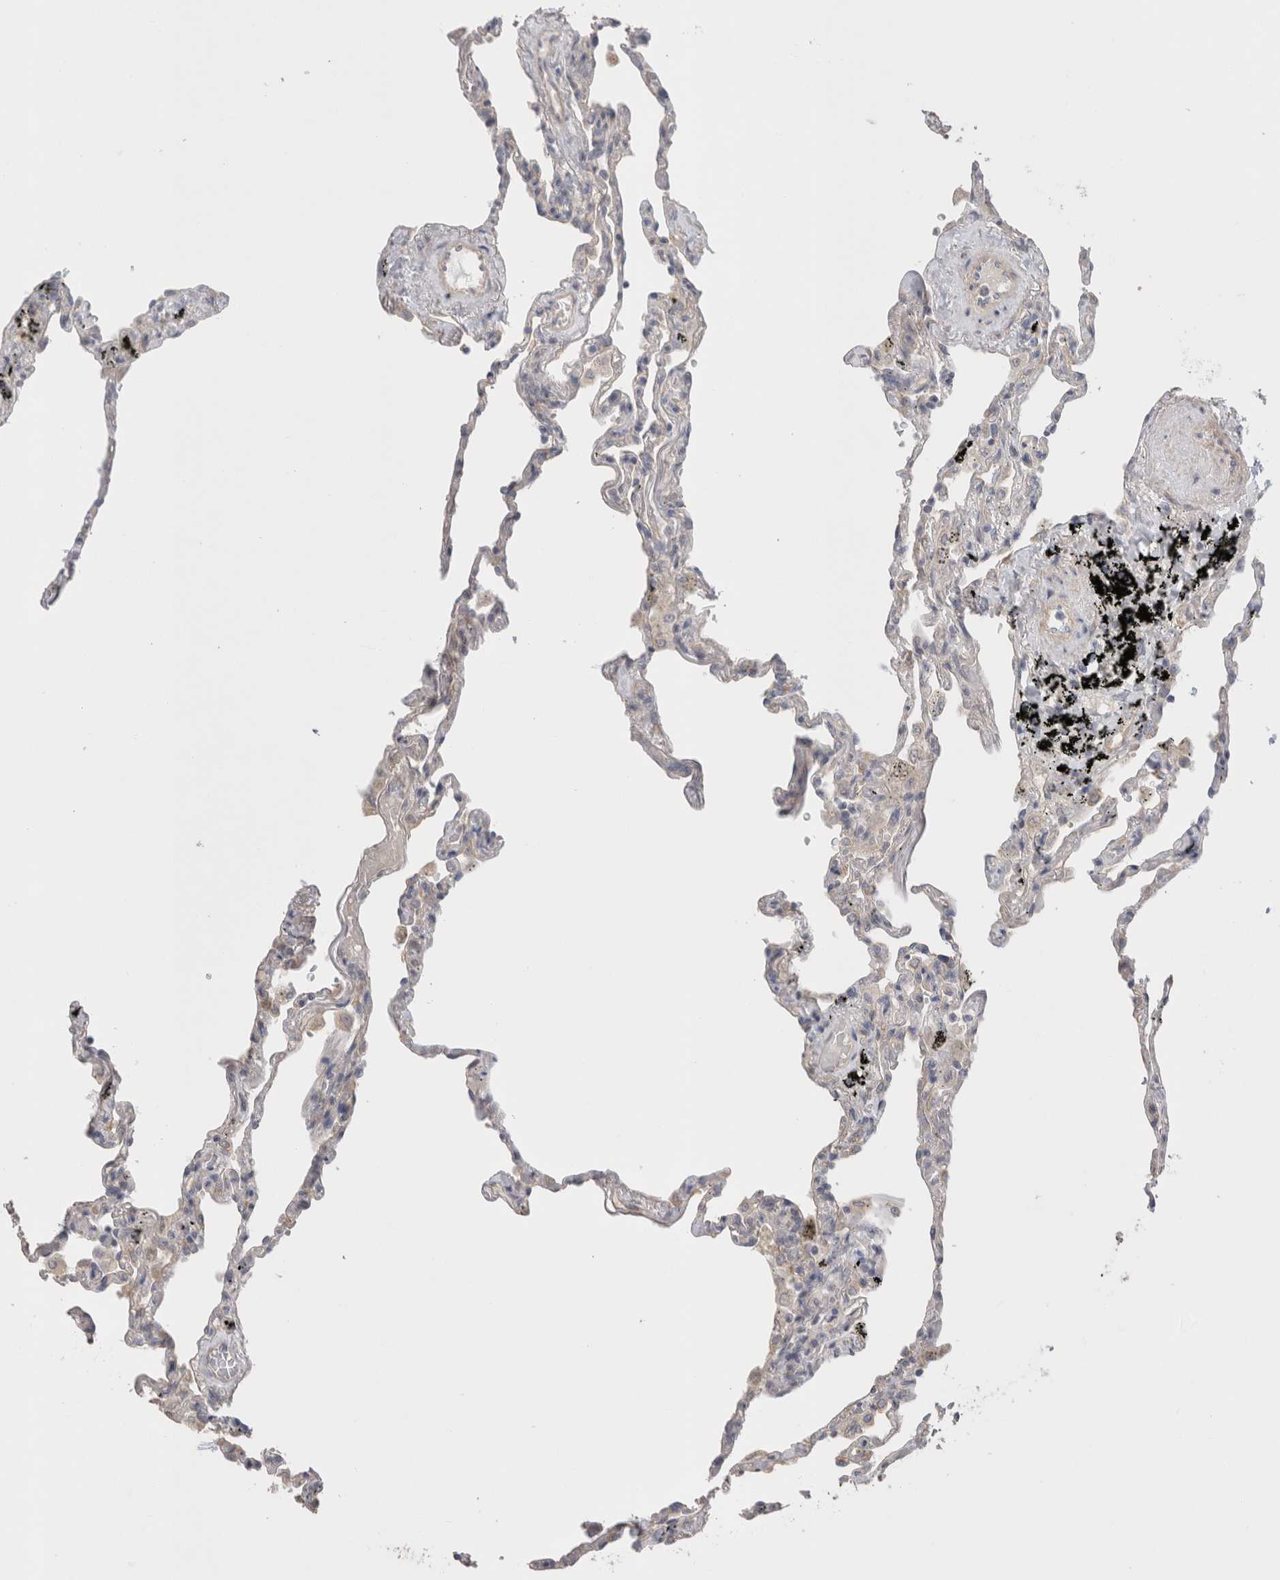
{"staining": {"intensity": "negative", "quantity": "none", "location": "none"}, "tissue": "lung", "cell_type": "Alveolar cells", "image_type": "normal", "snomed": [{"axis": "morphology", "description": "Normal tissue, NOS"}, {"axis": "topography", "description": "Lung"}], "caption": "Immunohistochemistry of benign lung displays no staining in alveolar cells.", "gene": "DMD", "patient": {"sex": "male", "age": 59}}